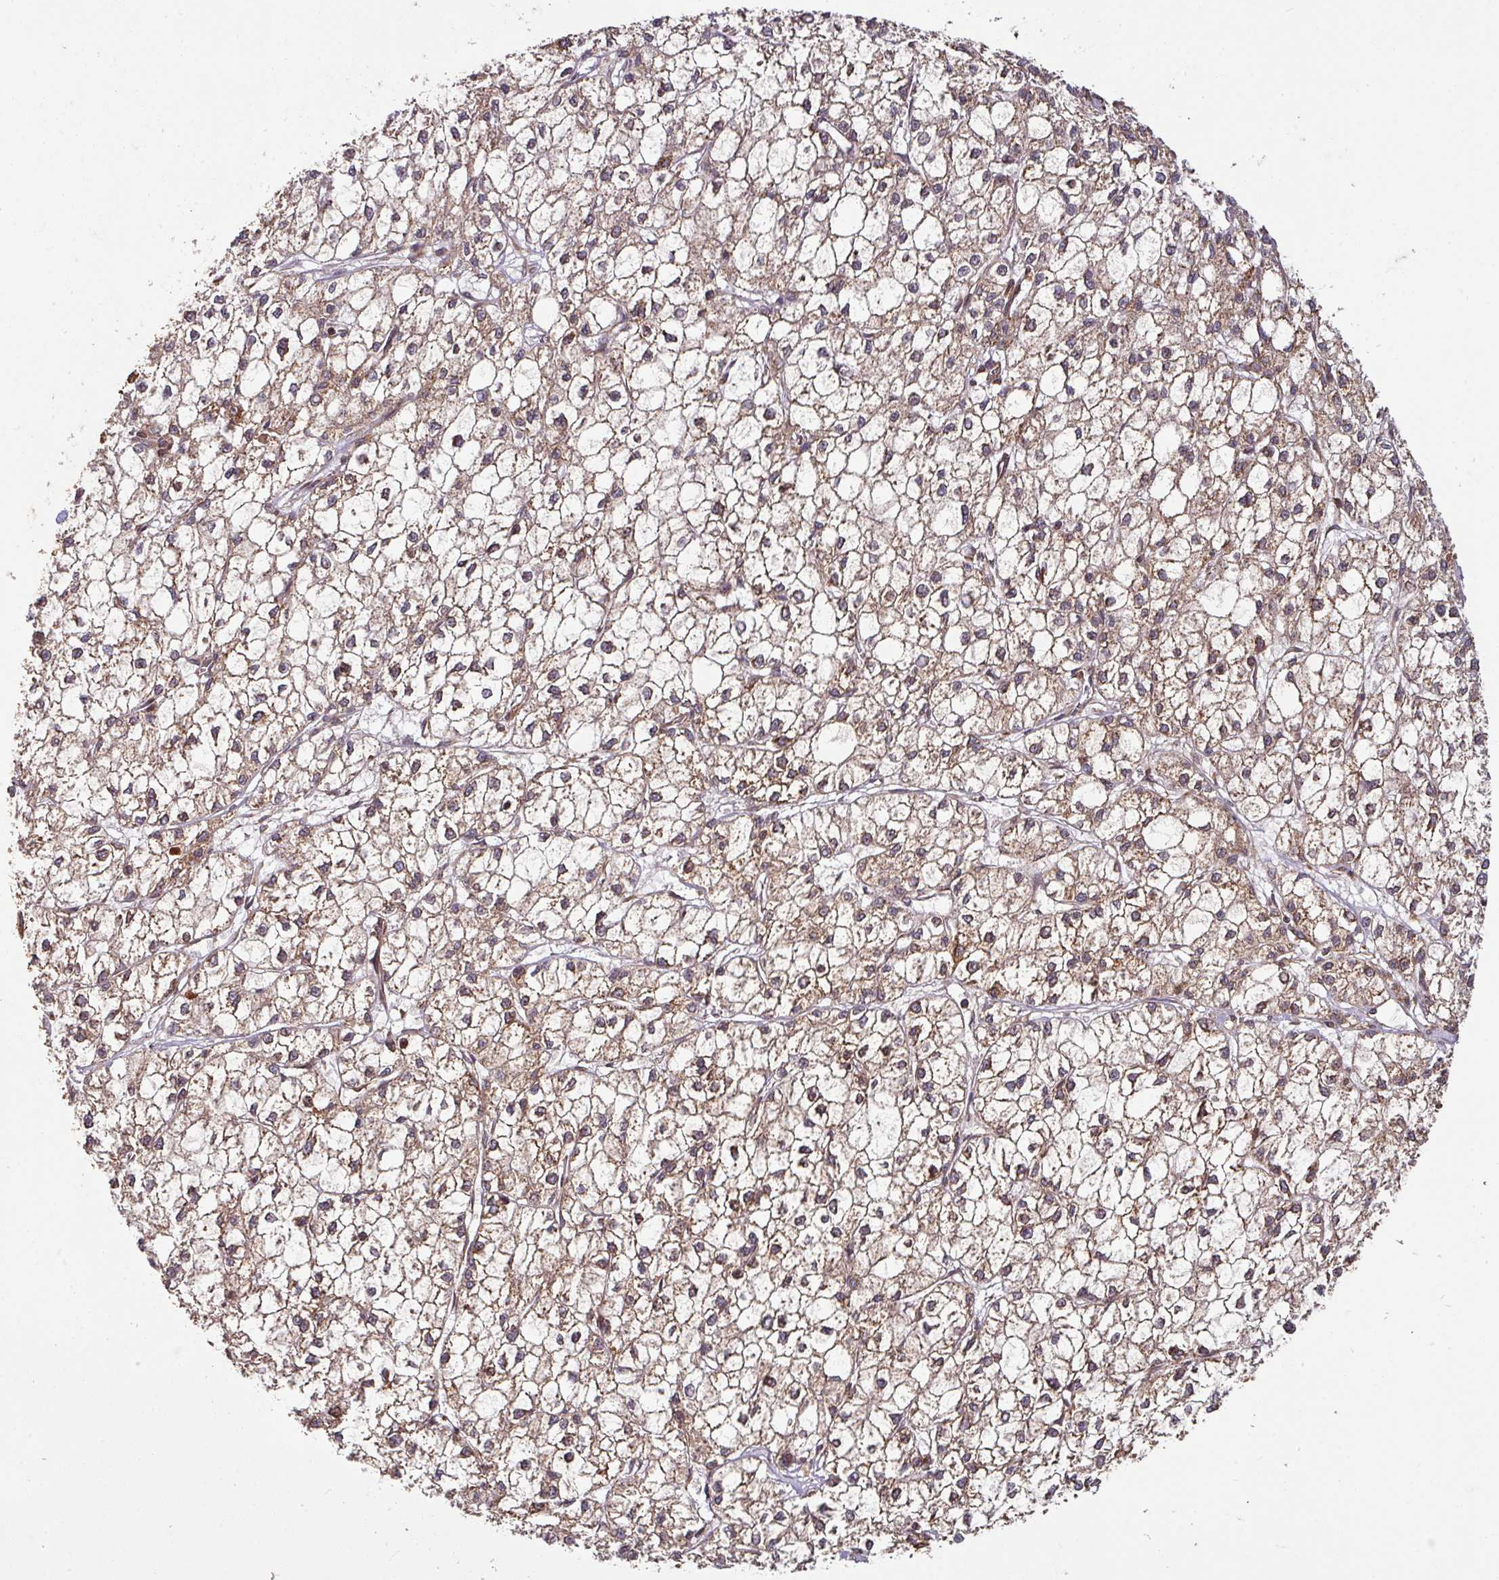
{"staining": {"intensity": "moderate", "quantity": ">75%", "location": "cytoplasmic/membranous"}, "tissue": "liver cancer", "cell_type": "Tumor cells", "image_type": "cancer", "snomed": [{"axis": "morphology", "description": "Carcinoma, Hepatocellular, NOS"}, {"axis": "topography", "description": "Liver"}], "caption": "An image of liver cancer (hepatocellular carcinoma) stained for a protein reveals moderate cytoplasmic/membranous brown staining in tumor cells. The staining was performed using DAB to visualize the protein expression in brown, while the nuclei were stained in blue with hematoxylin (Magnification: 20x).", "gene": "TRAP1", "patient": {"sex": "female", "age": 43}}